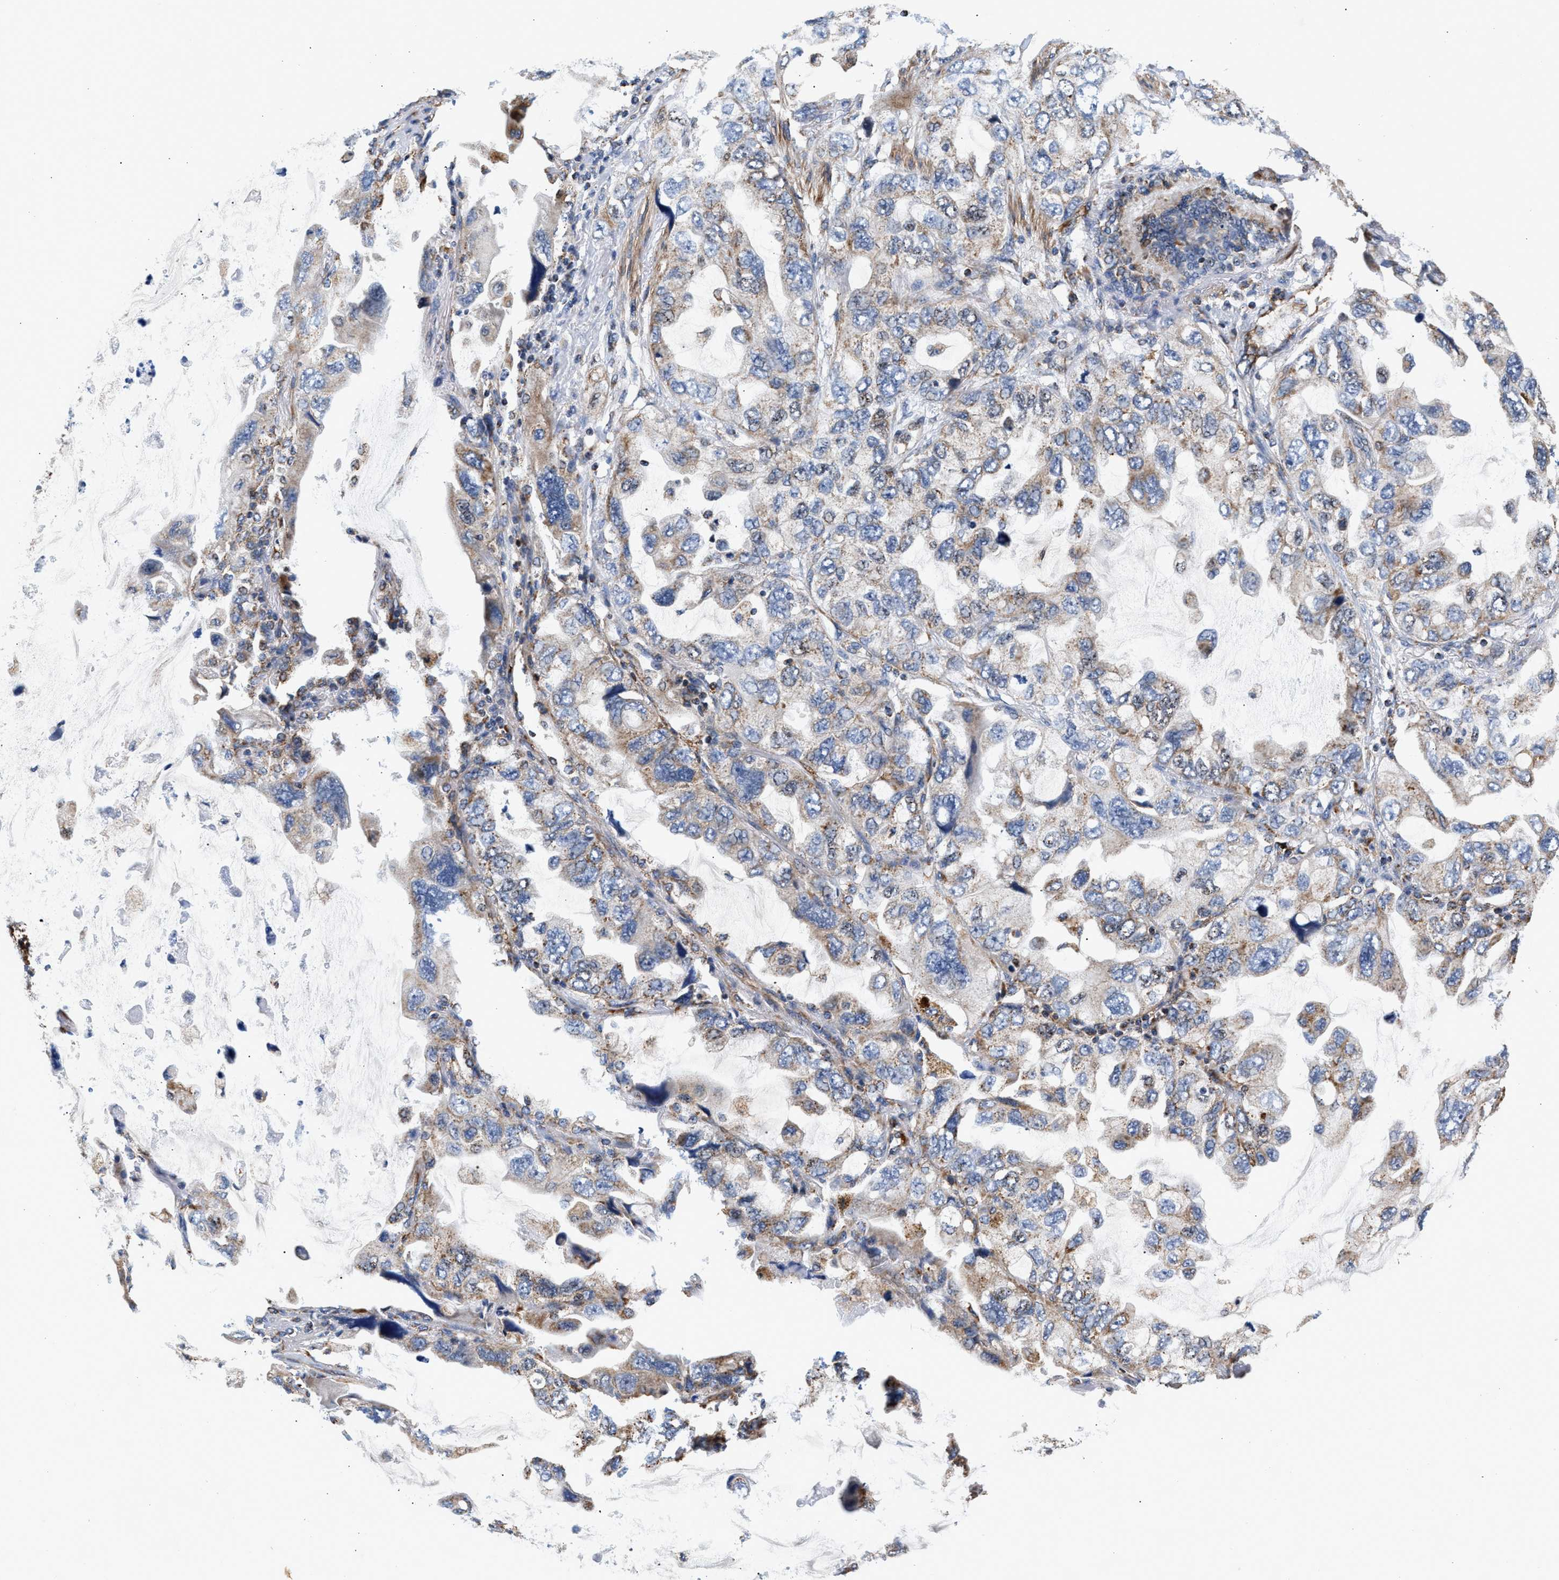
{"staining": {"intensity": "weak", "quantity": "25%-75%", "location": "cytoplasmic/membranous"}, "tissue": "lung cancer", "cell_type": "Tumor cells", "image_type": "cancer", "snomed": [{"axis": "morphology", "description": "Squamous cell carcinoma, NOS"}, {"axis": "topography", "description": "Lung"}], "caption": "Human squamous cell carcinoma (lung) stained with a brown dye displays weak cytoplasmic/membranous positive expression in approximately 25%-75% of tumor cells.", "gene": "SGK1", "patient": {"sex": "female", "age": 73}}